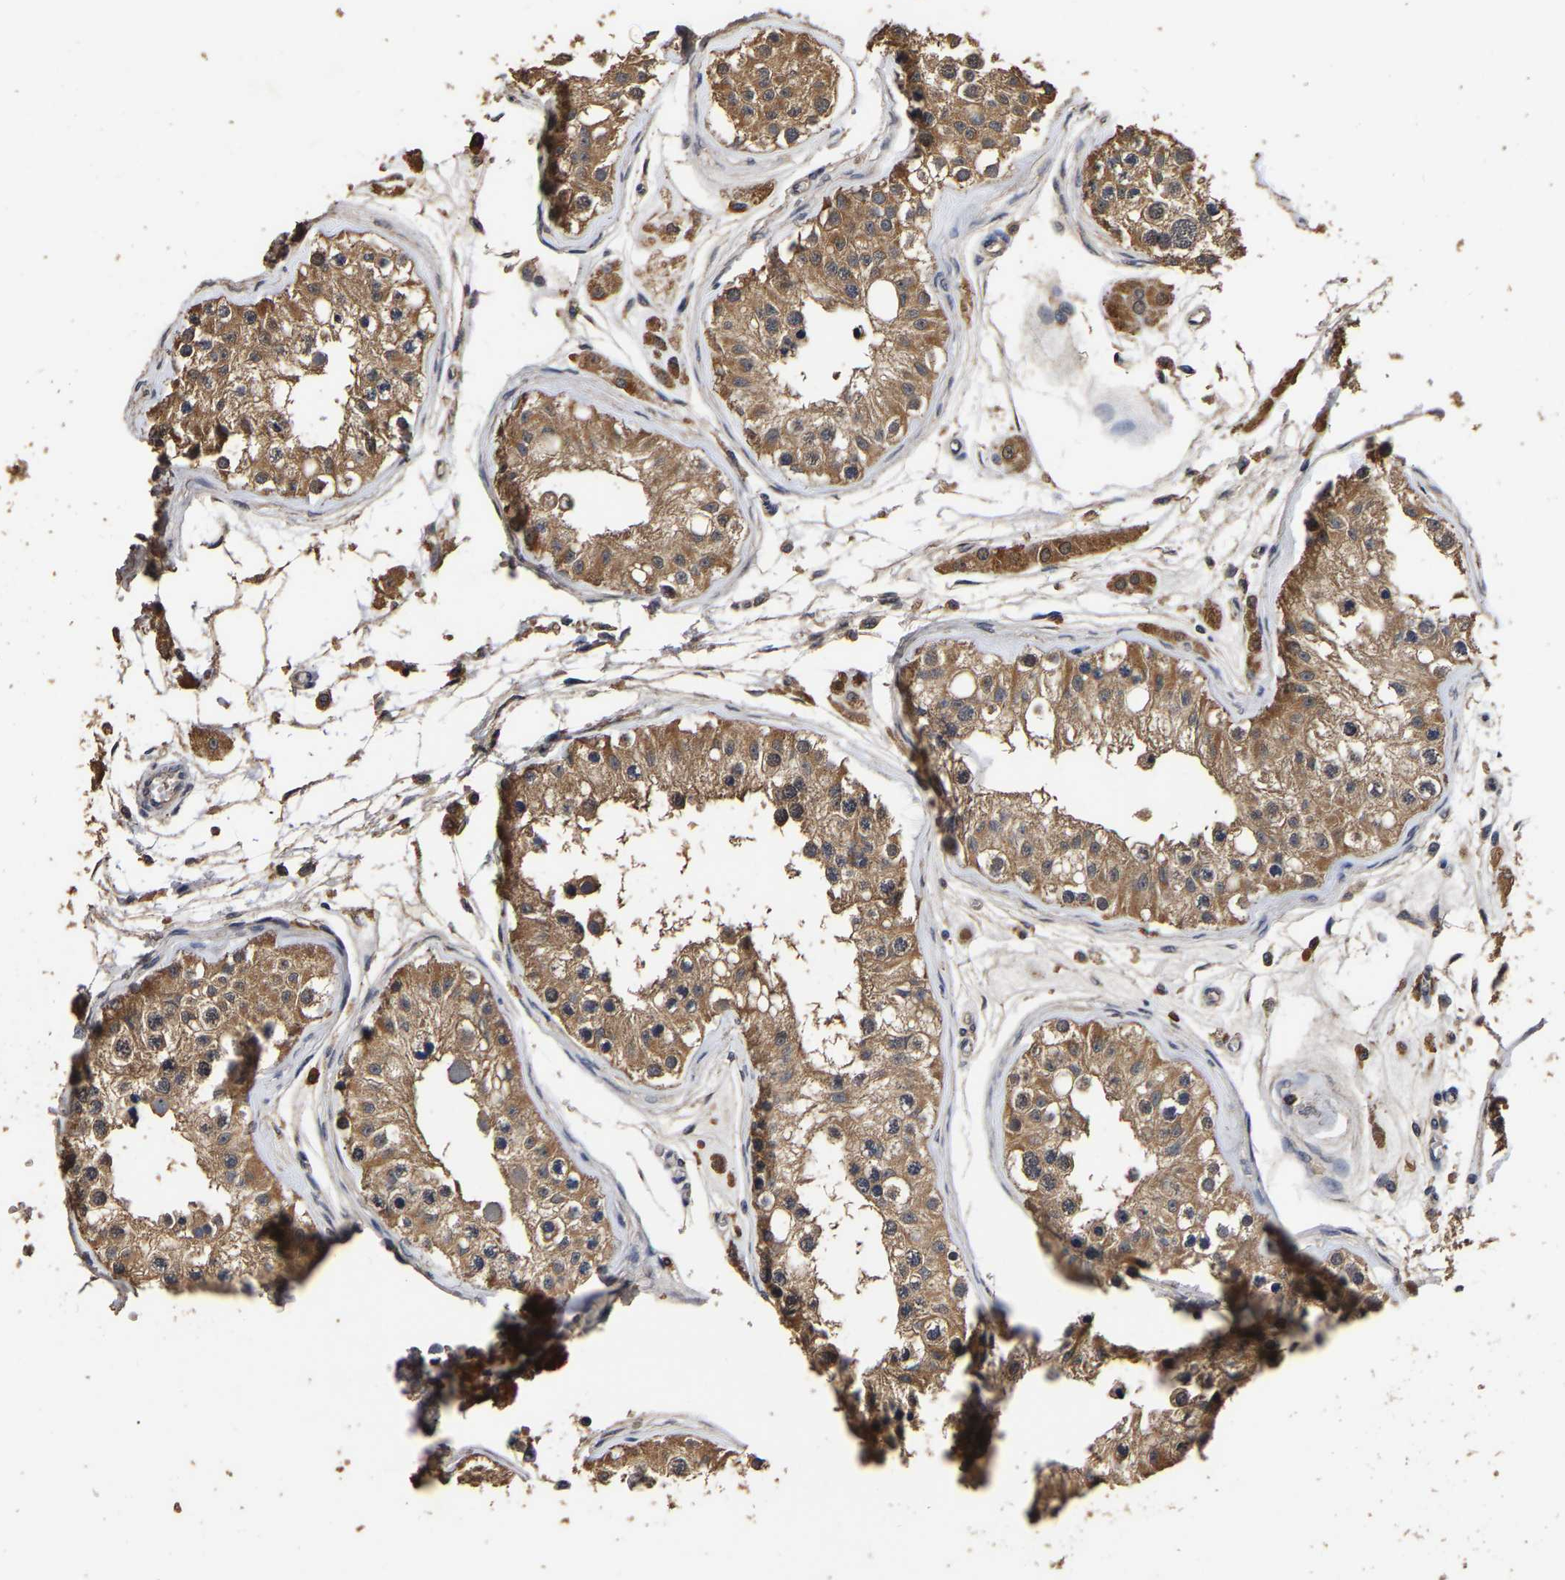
{"staining": {"intensity": "moderate", "quantity": ">75%", "location": "cytoplasmic/membranous"}, "tissue": "testis", "cell_type": "Cells in seminiferous ducts", "image_type": "normal", "snomed": [{"axis": "morphology", "description": "Normal tissue, NOS"}, {"axis": "morphology", "description": "Adenocarcinoma, metastatic, NOS"}, {"axis": "topography", "description": "Testis"}], "caption": "This image reveals immunohistochemistry (IHC) staining of unremarkable testis, with medium moderate cytoplasmic/membranous expression in approximately >75% of cells in seminiferous ducts.", "gene": "STK32C", "patient": {"sex": "male", "age": 26}}